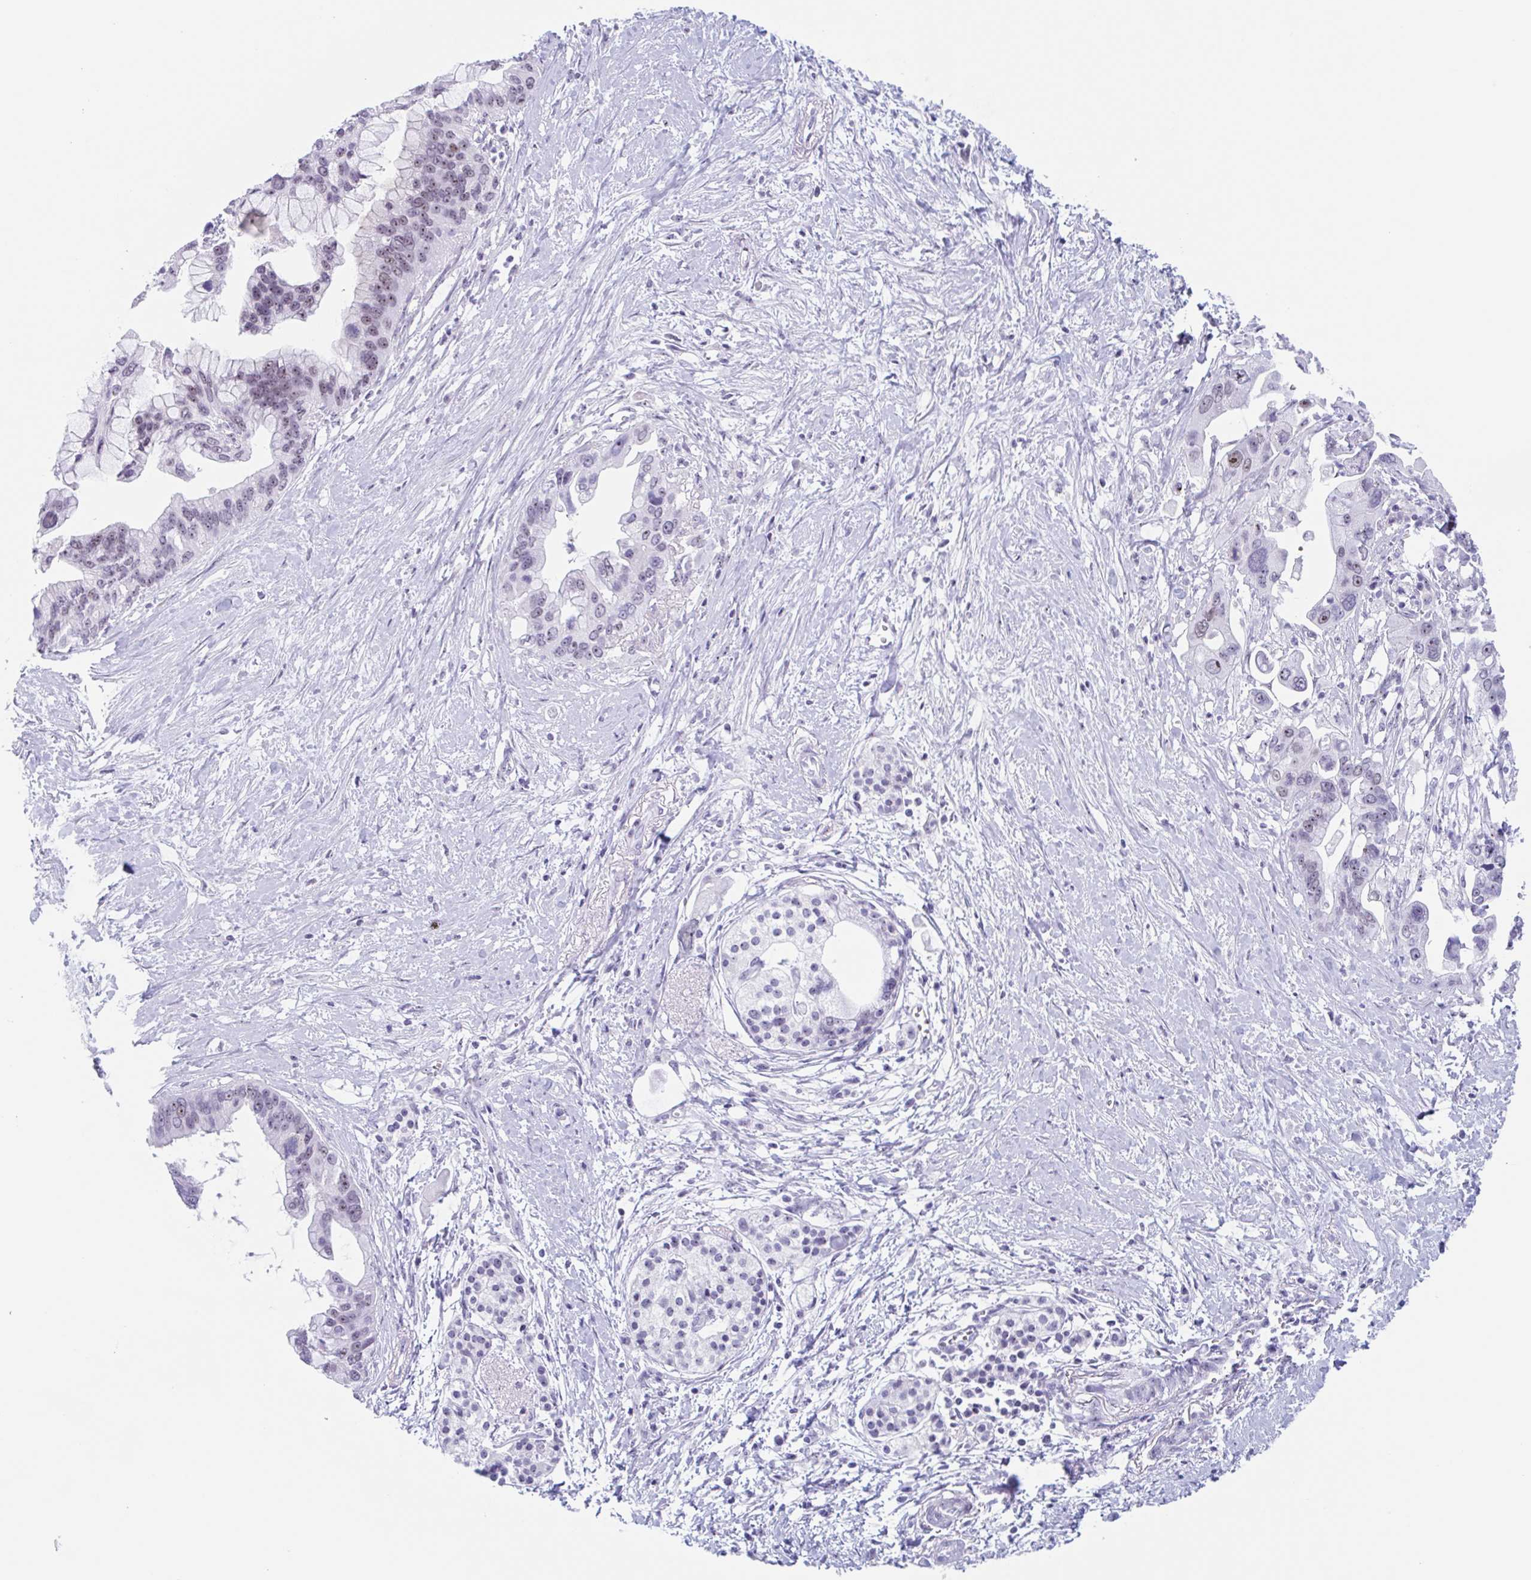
{"staining": {"intensity": "moderate", "quantity": "25%-75%", "location": "nuclear"}, "tissue": "pancreatic cancer", "cell_type": "Tumor cells", "image_type": "cancer", "snomed": [{"axis": "morphology", "description": "Adenocarcinoma, NOS"}, {"axis": "topography", "description": "Pancreas"}], "caption": "A brown stain shows moderate nuclear expression of a protein in human pancreatic adenocarcinoma tumor cells.", "gene": "LENG9", "patient": {"sex": "female", "age": 83}}